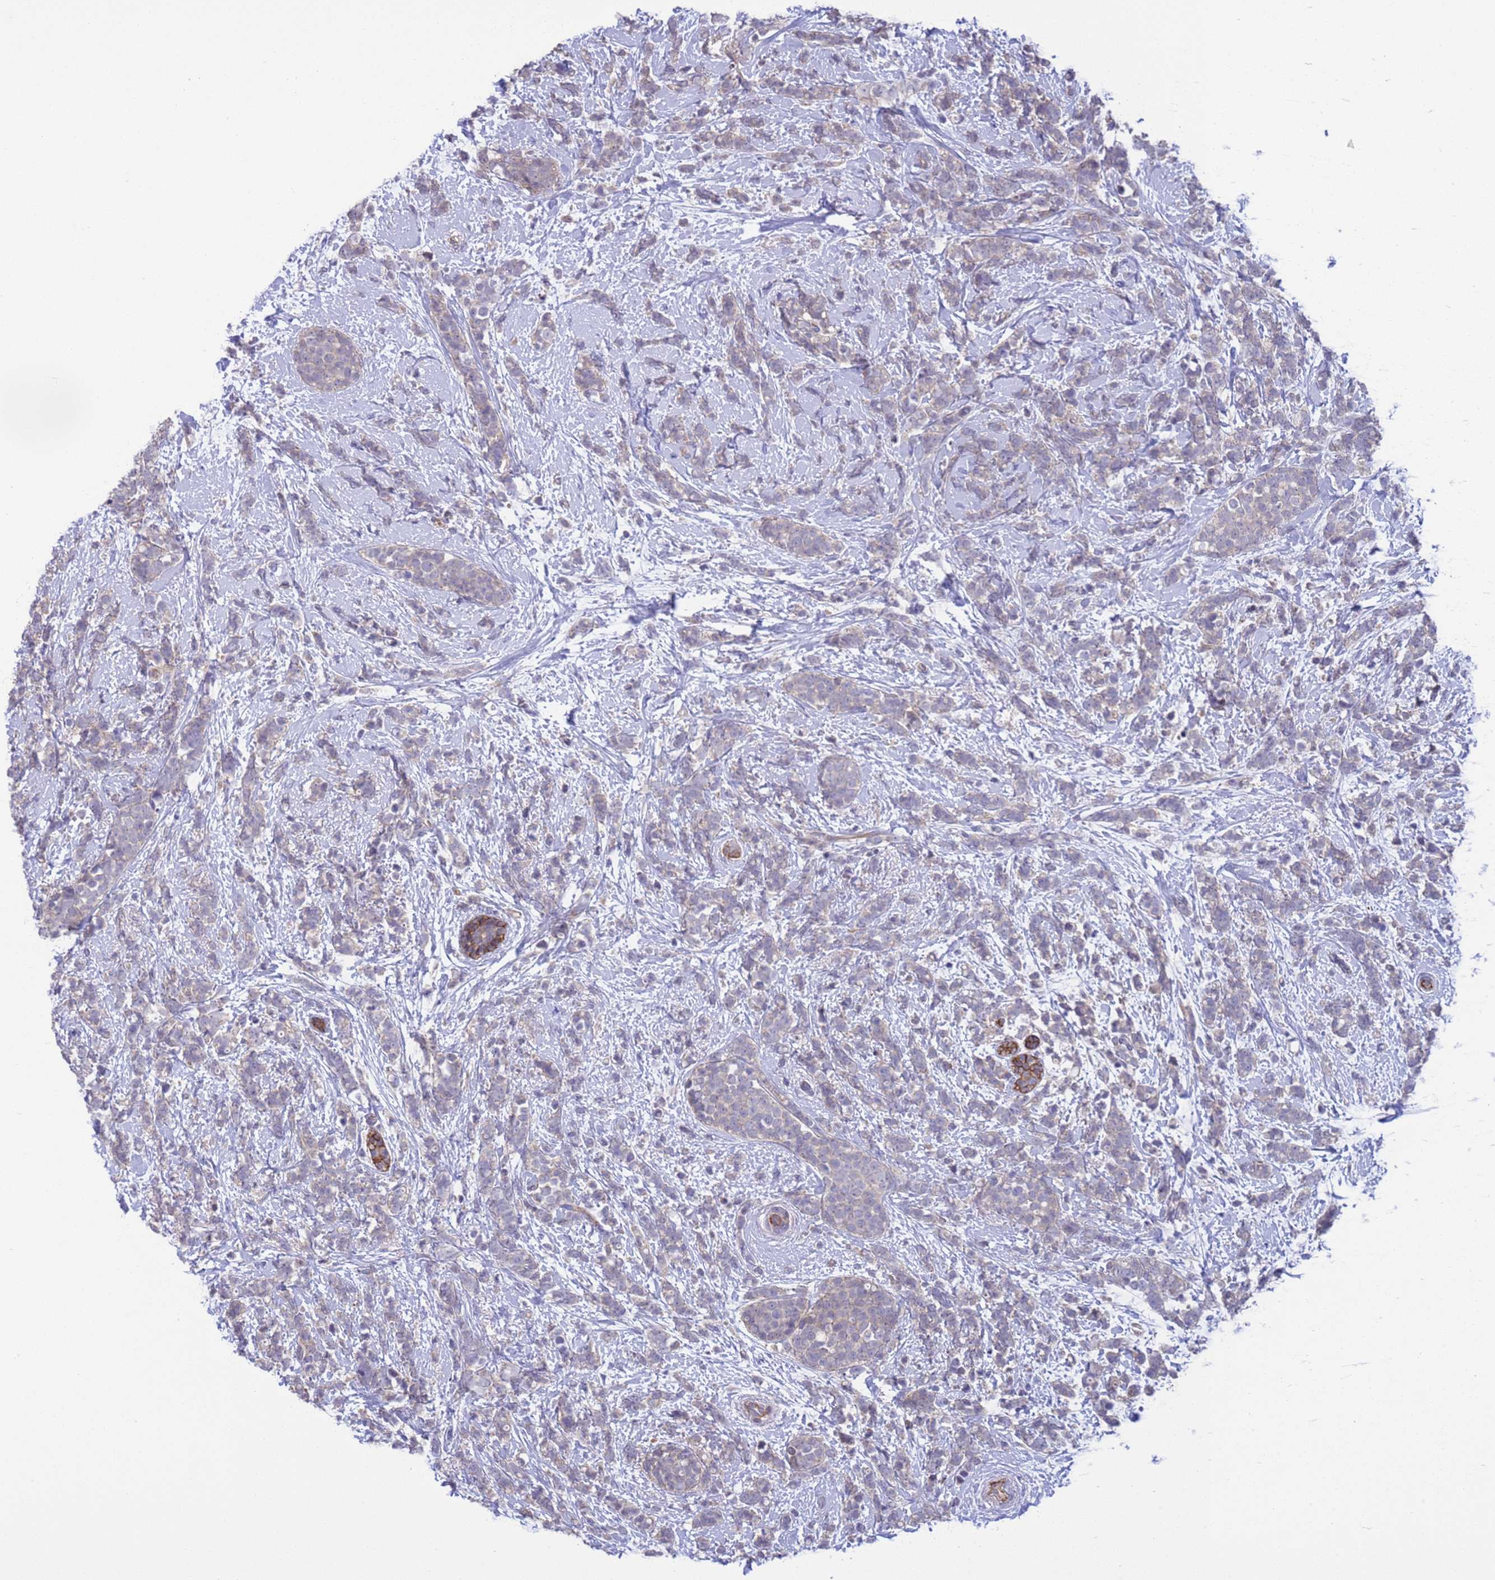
{"staining": {"intensity": "negative", "quantity": "none", "location": "none"}, "tissue": "breast cancer", "cell_type": "Tumor cells", "image_type": "cancer", "snomed": [{"axis": "morphology", "description": "Lobular carcinoma"}, {"axis": "topography", "description": "Breast"}], "caption": "Histopathology image shows no protein staining in tumor cells of breast cancer (lobular carcinoma) tissue.", "gene": "GJA10", "patient": {"sex": "female", "age": 58}}